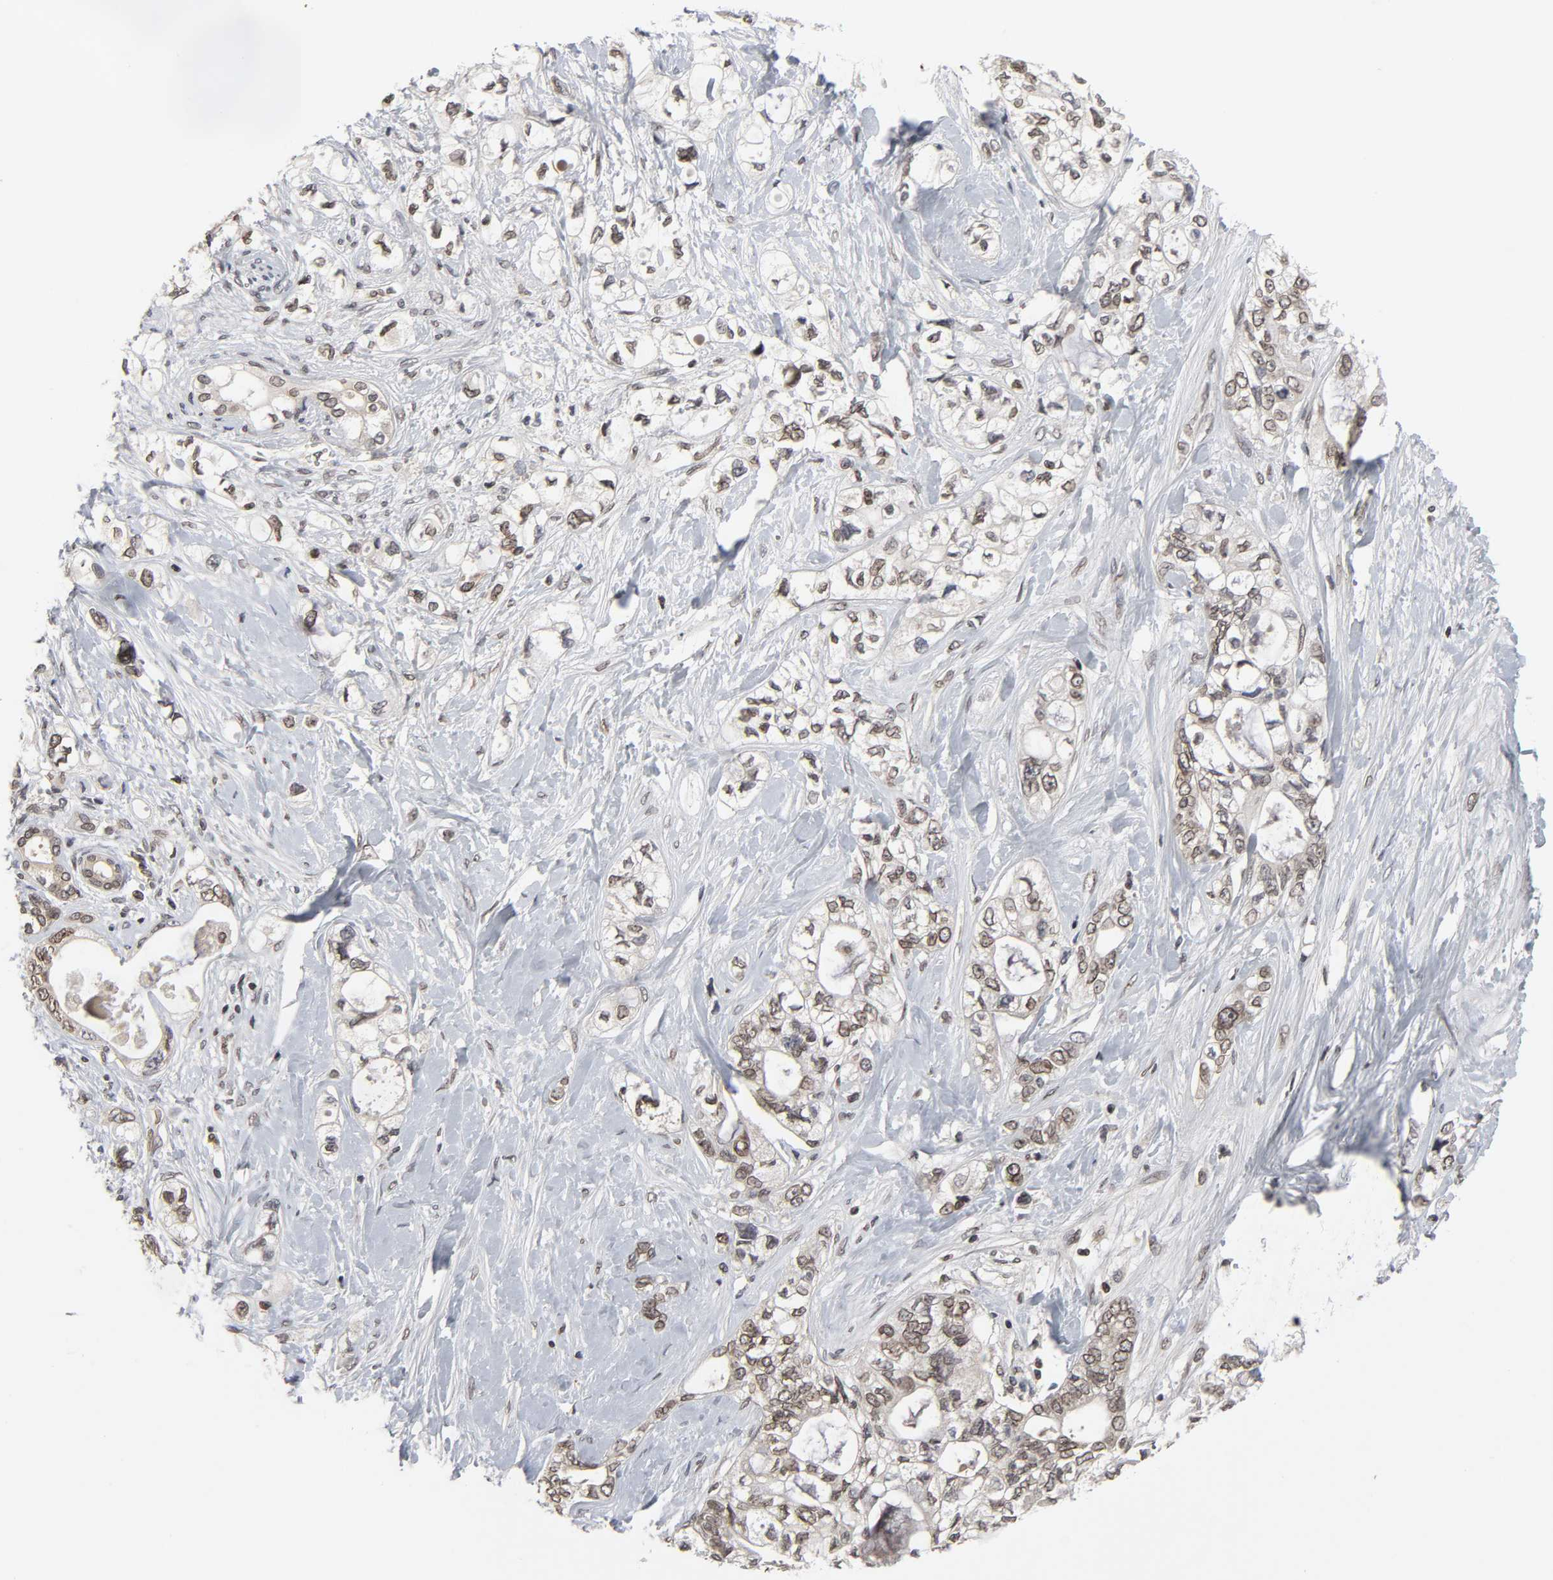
{"staining": {"intensity": "moderate", "quantity": ">75%", "location": "cytoplasmic/membranous,nuclear"}, "tissue": "pancreatic cancer", "cell_type": "Tumor cells", "image_type": "cancer", "snomed": [{"axis": "morphology", "description": "Adenocarcinoma, NOS"}, {"axis": "topography", "description": "Pancreas"}], "caption": "Immunohistochemical staining of human adenocarcinoma (pancreatic) shows medium levels of moderate cytoplasmic/membranous and nuclear protein staining in approximately >75% of tumor cells.", "gene": "CPN2", "patient": {"sex": "male", "age": 70}}